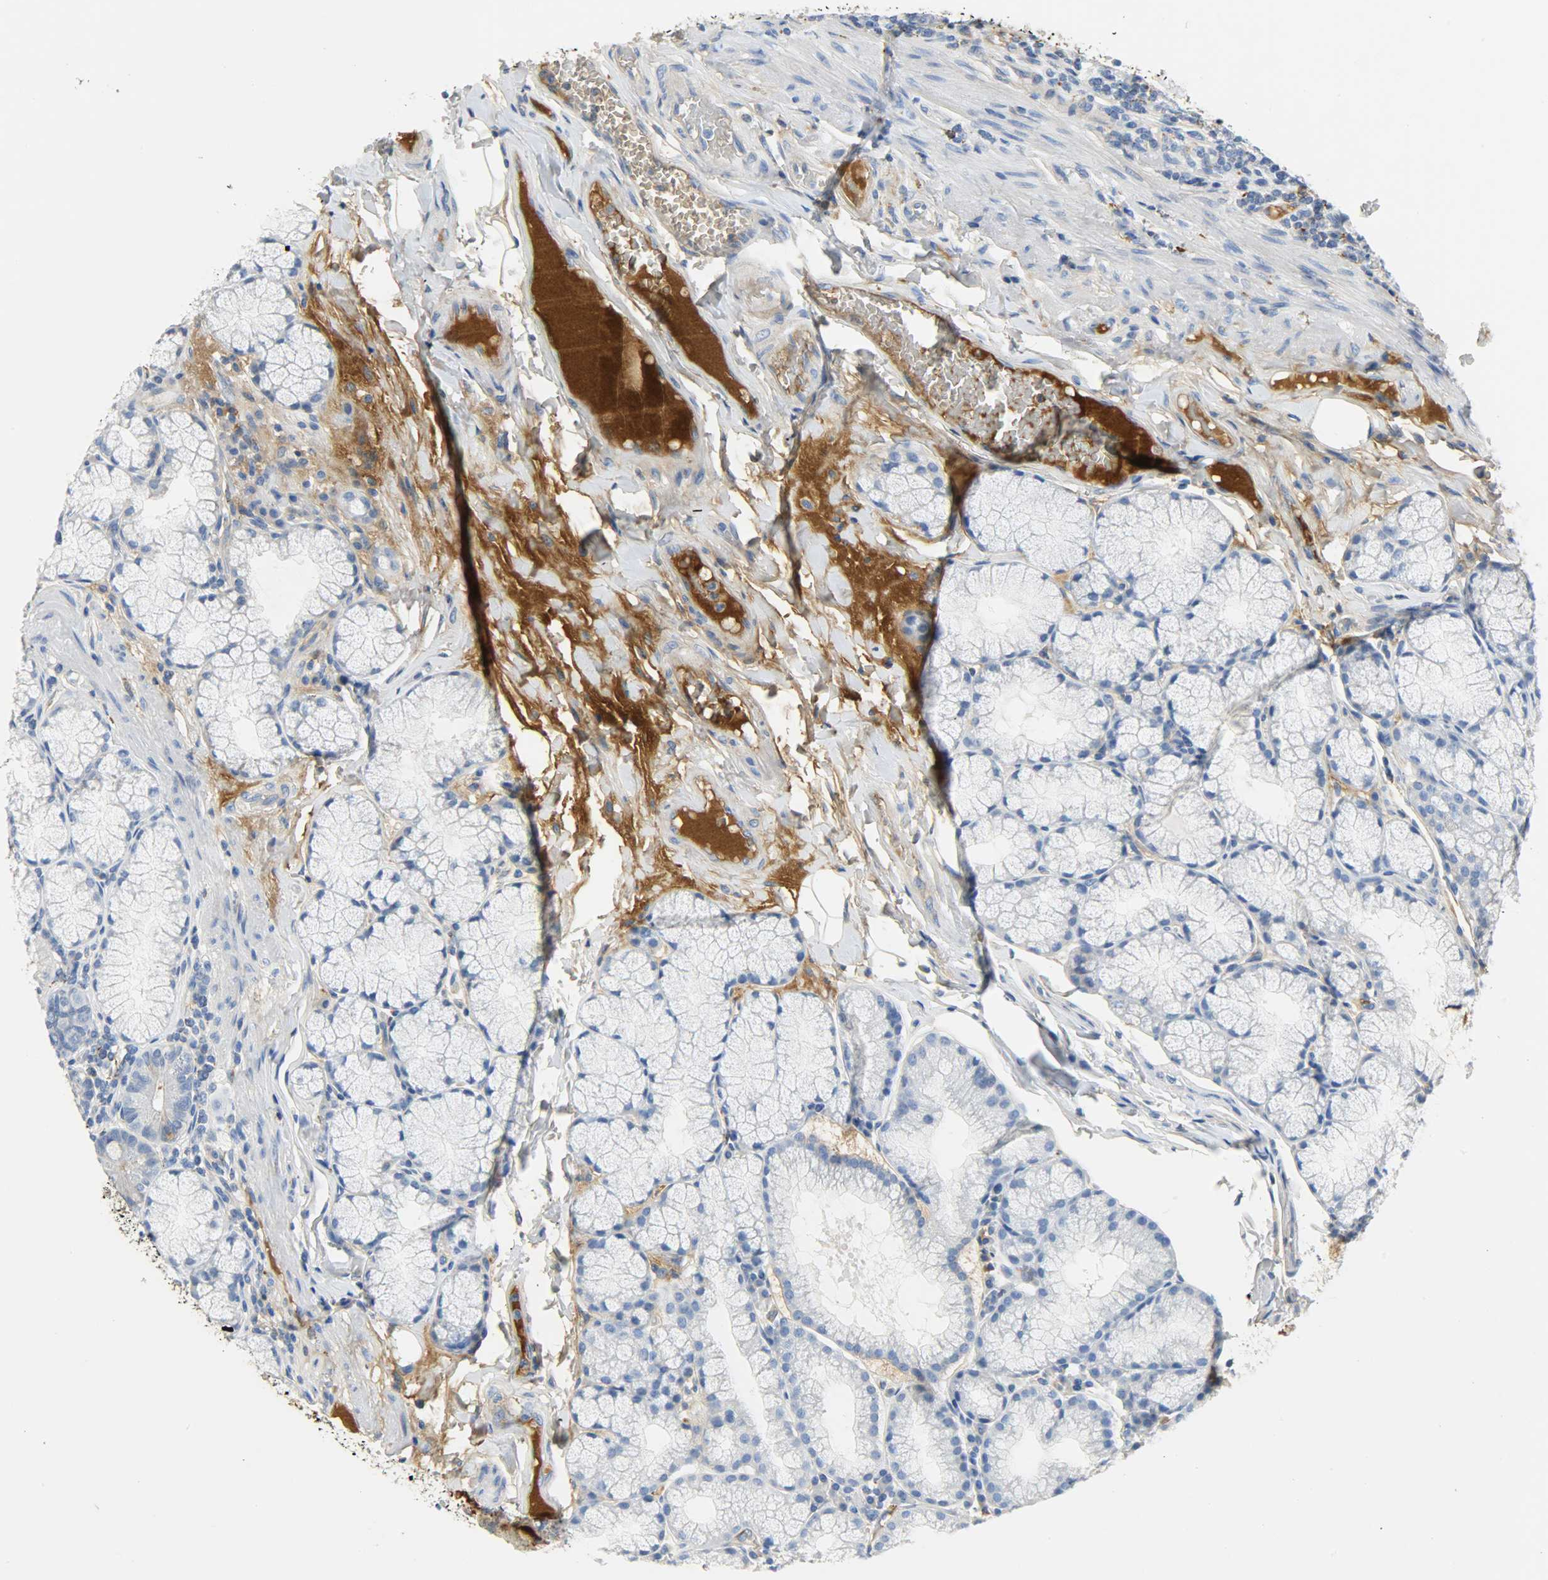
{"staining": {"intensity": "negative", "quantity": "none", "location": "none"}, "tissue": "duodenum", "cell_type": "Glandular cells", "image_type": "normal", "snomed": [{"axis": "morphology", "description": "Normal tissue, NOS"}, {"axis": "topography", "description": "Duodenum"}], "caption": "A high-resolution histopathology image shows IHC staining of unremarkable duodenum, which displays no significant staining in glandular cells. (DAB (3,3'-diaminobenzidine) immunohistochemistry, high magnification).", "gene": "CRP", "patient": {"sex": "male", "age": 50}}